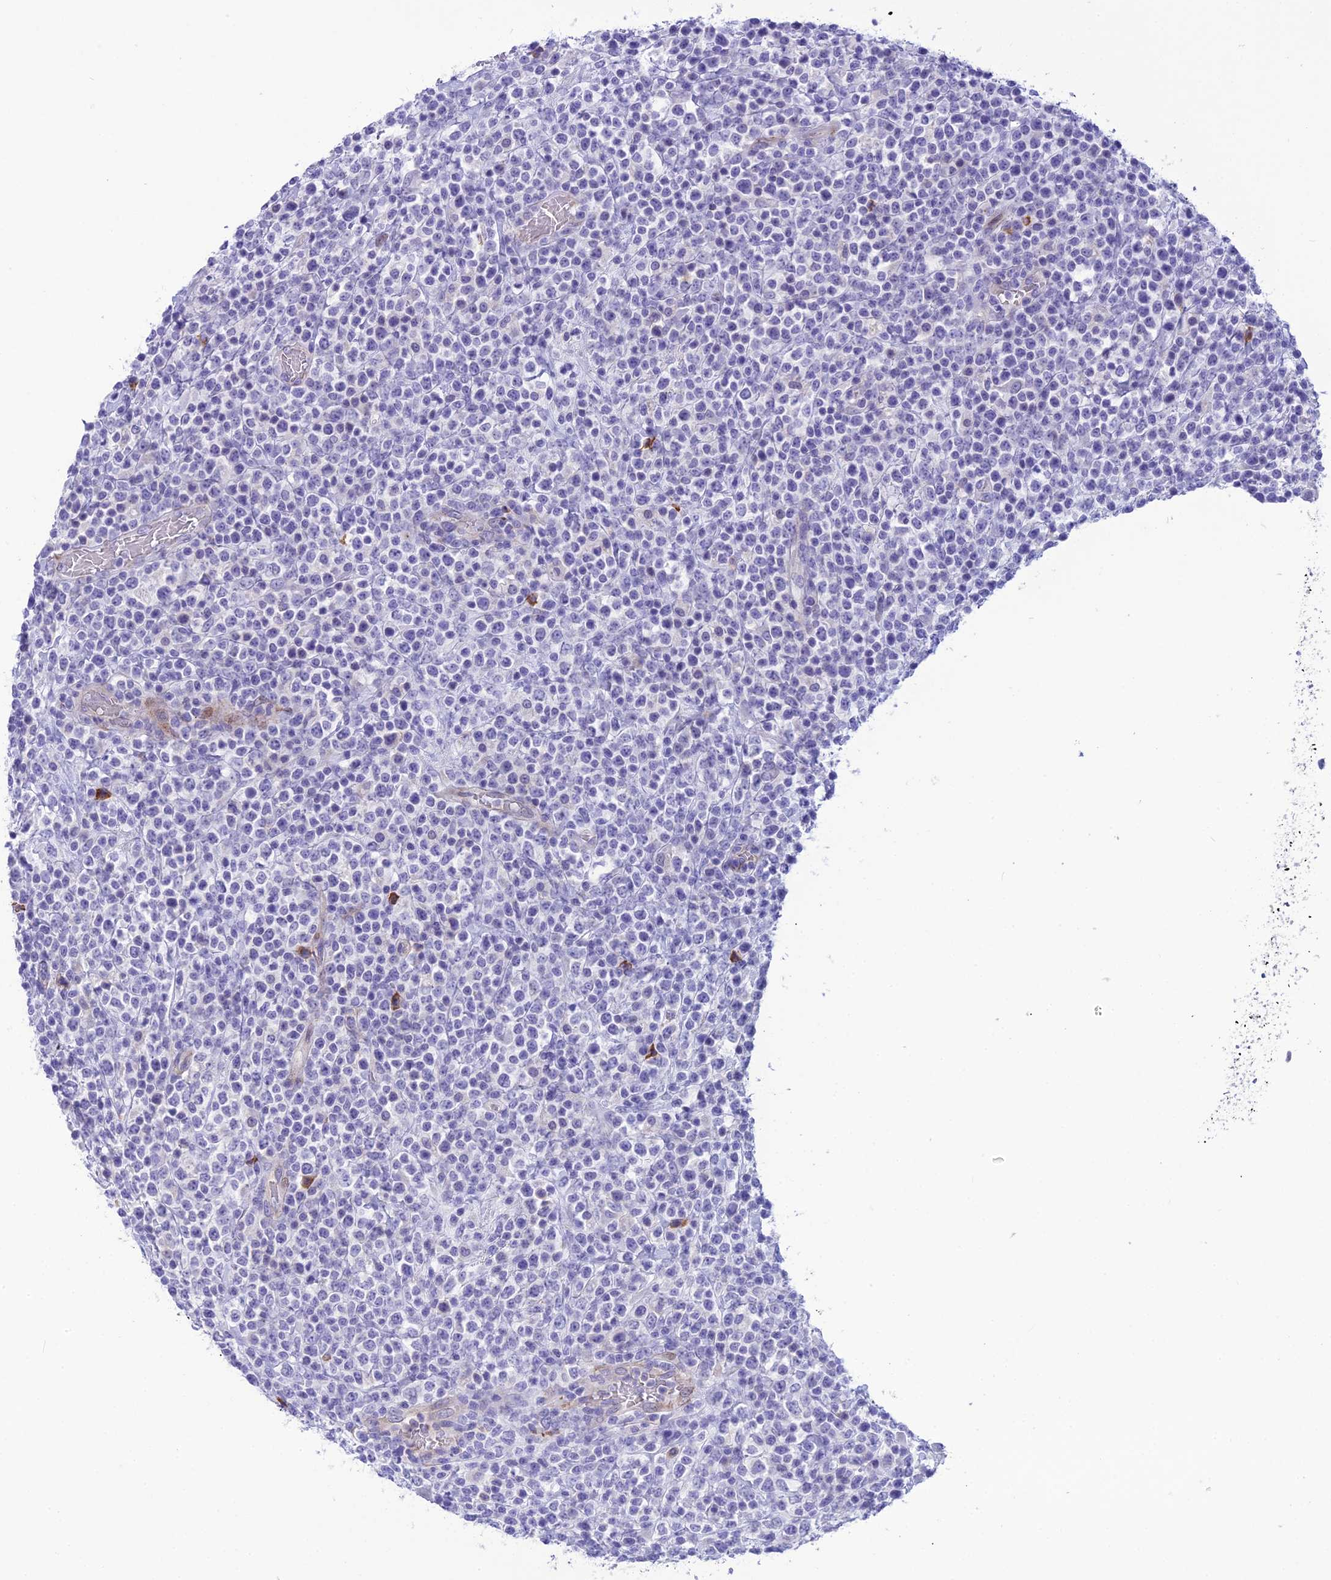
{"staining": {"intensity": "negative", "quantity": "none", "location": "none"}, "tissue": "lymphoma", "cell_type": "Tumor cells", "image_type": "cancer", "snomed": [{"axis": "morphology", "description": "Malignant lymphoma, non-Hodgkin's type, High grade"}, {"axis": "topography", "description": "Colon"}], "caption": "The immunohistochemistry micrograph has no significant expression in tumor cells of high-grade malignant lymphoma, non-Hodgkin's type tissue.", "gene": "POMGNT1", "patient": {"sex": "female", "age": 53}}